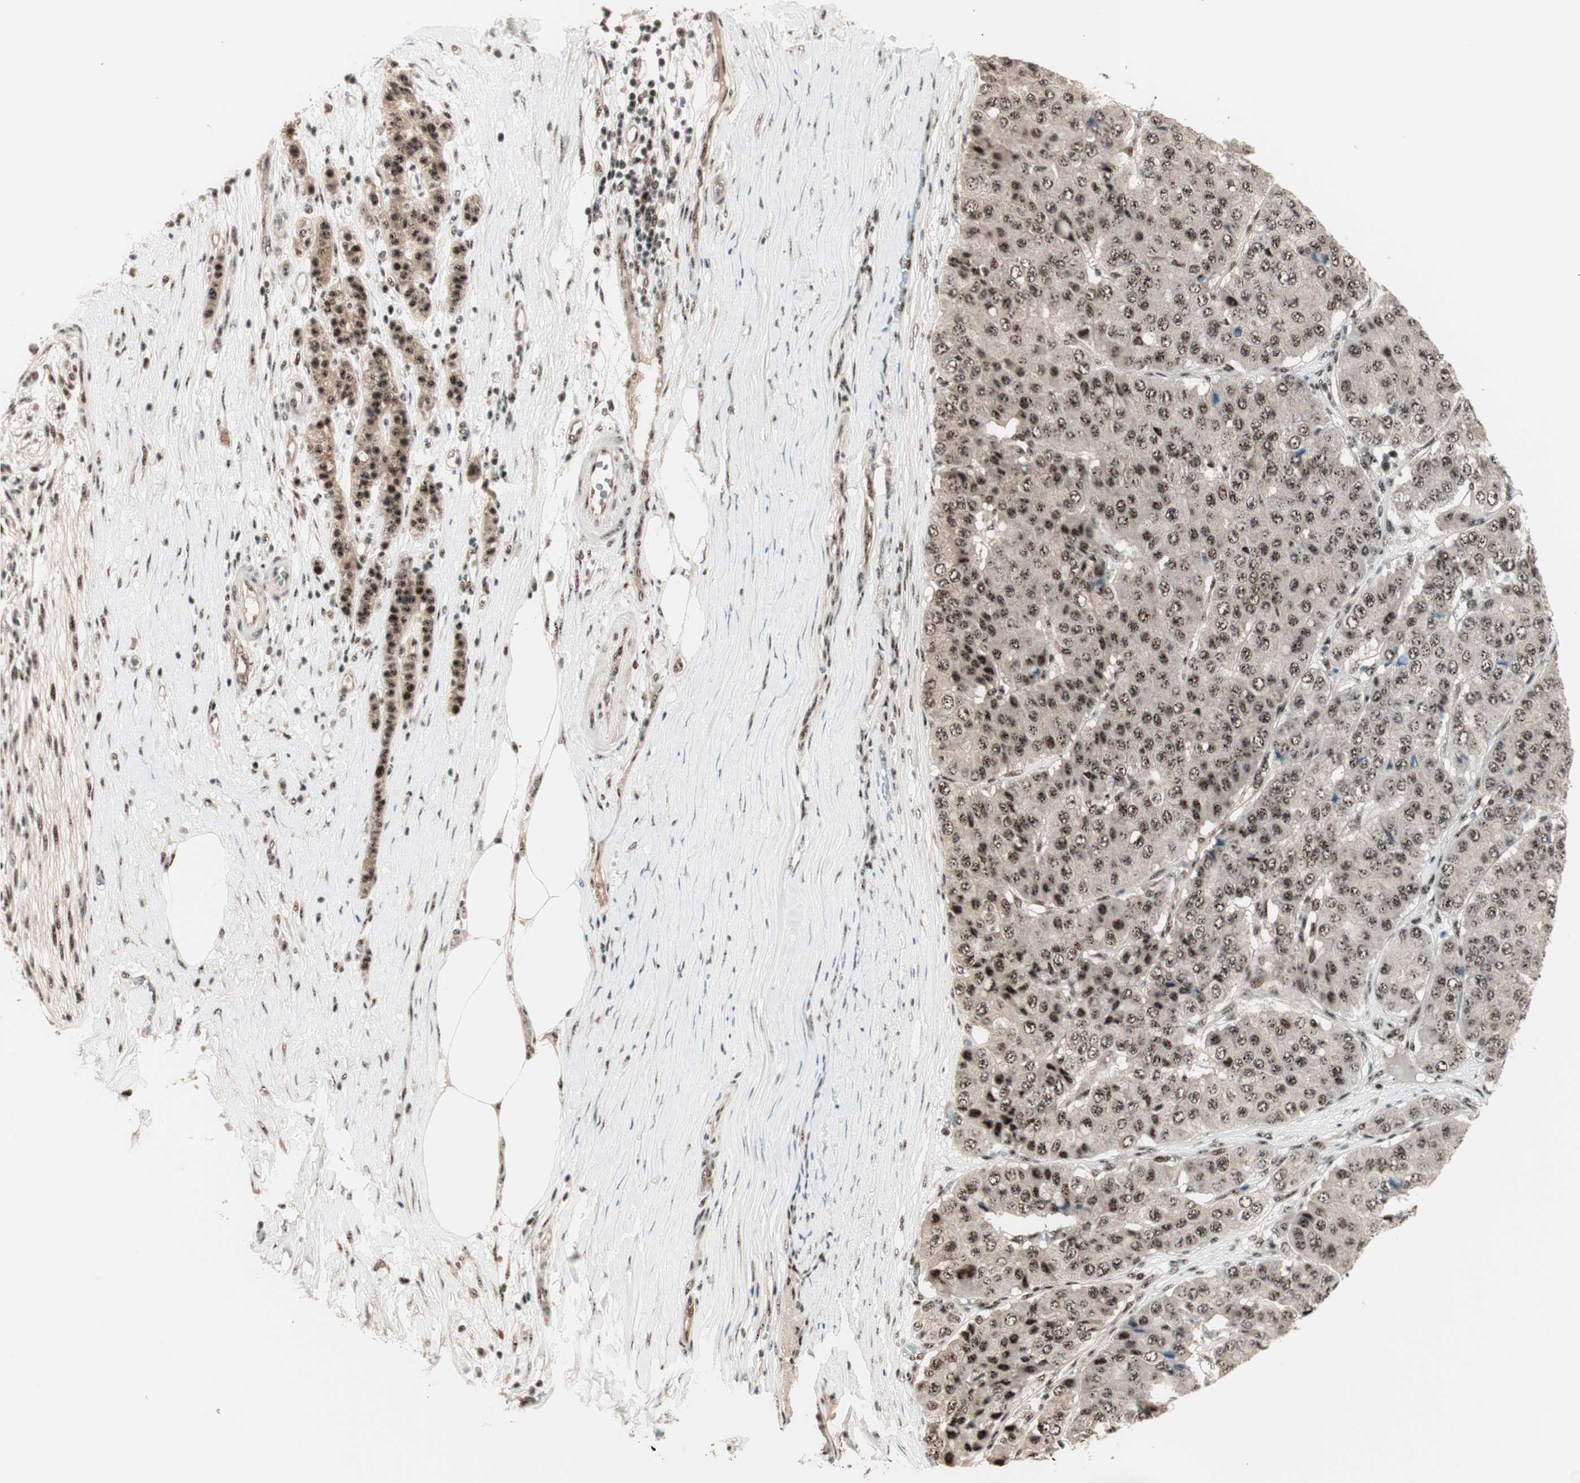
{"staining": {"intensity": "strong", "quantity": ">75%", "location": "cytoplasmic/membranous,nuclear"}, "tissue": "pancreatic cancer", "cell_type": "Tumor cells", "image_type": "cancer", "snomed": [{"axis": "morphology", "description": "Adenocarcinoma, NOS"}, {"axis": "topography", "description": "Pancreas"}], "caption": "Protein staining by immunohistochemistry (IHC) demonstrates strong cytoplasmic/membranous and nuclear positivity in about >75% of tumor cells in adenocarcinoma (pancreatic).", "gene": "NR5A2", "patient": {"sex": "male", "age": 50}}